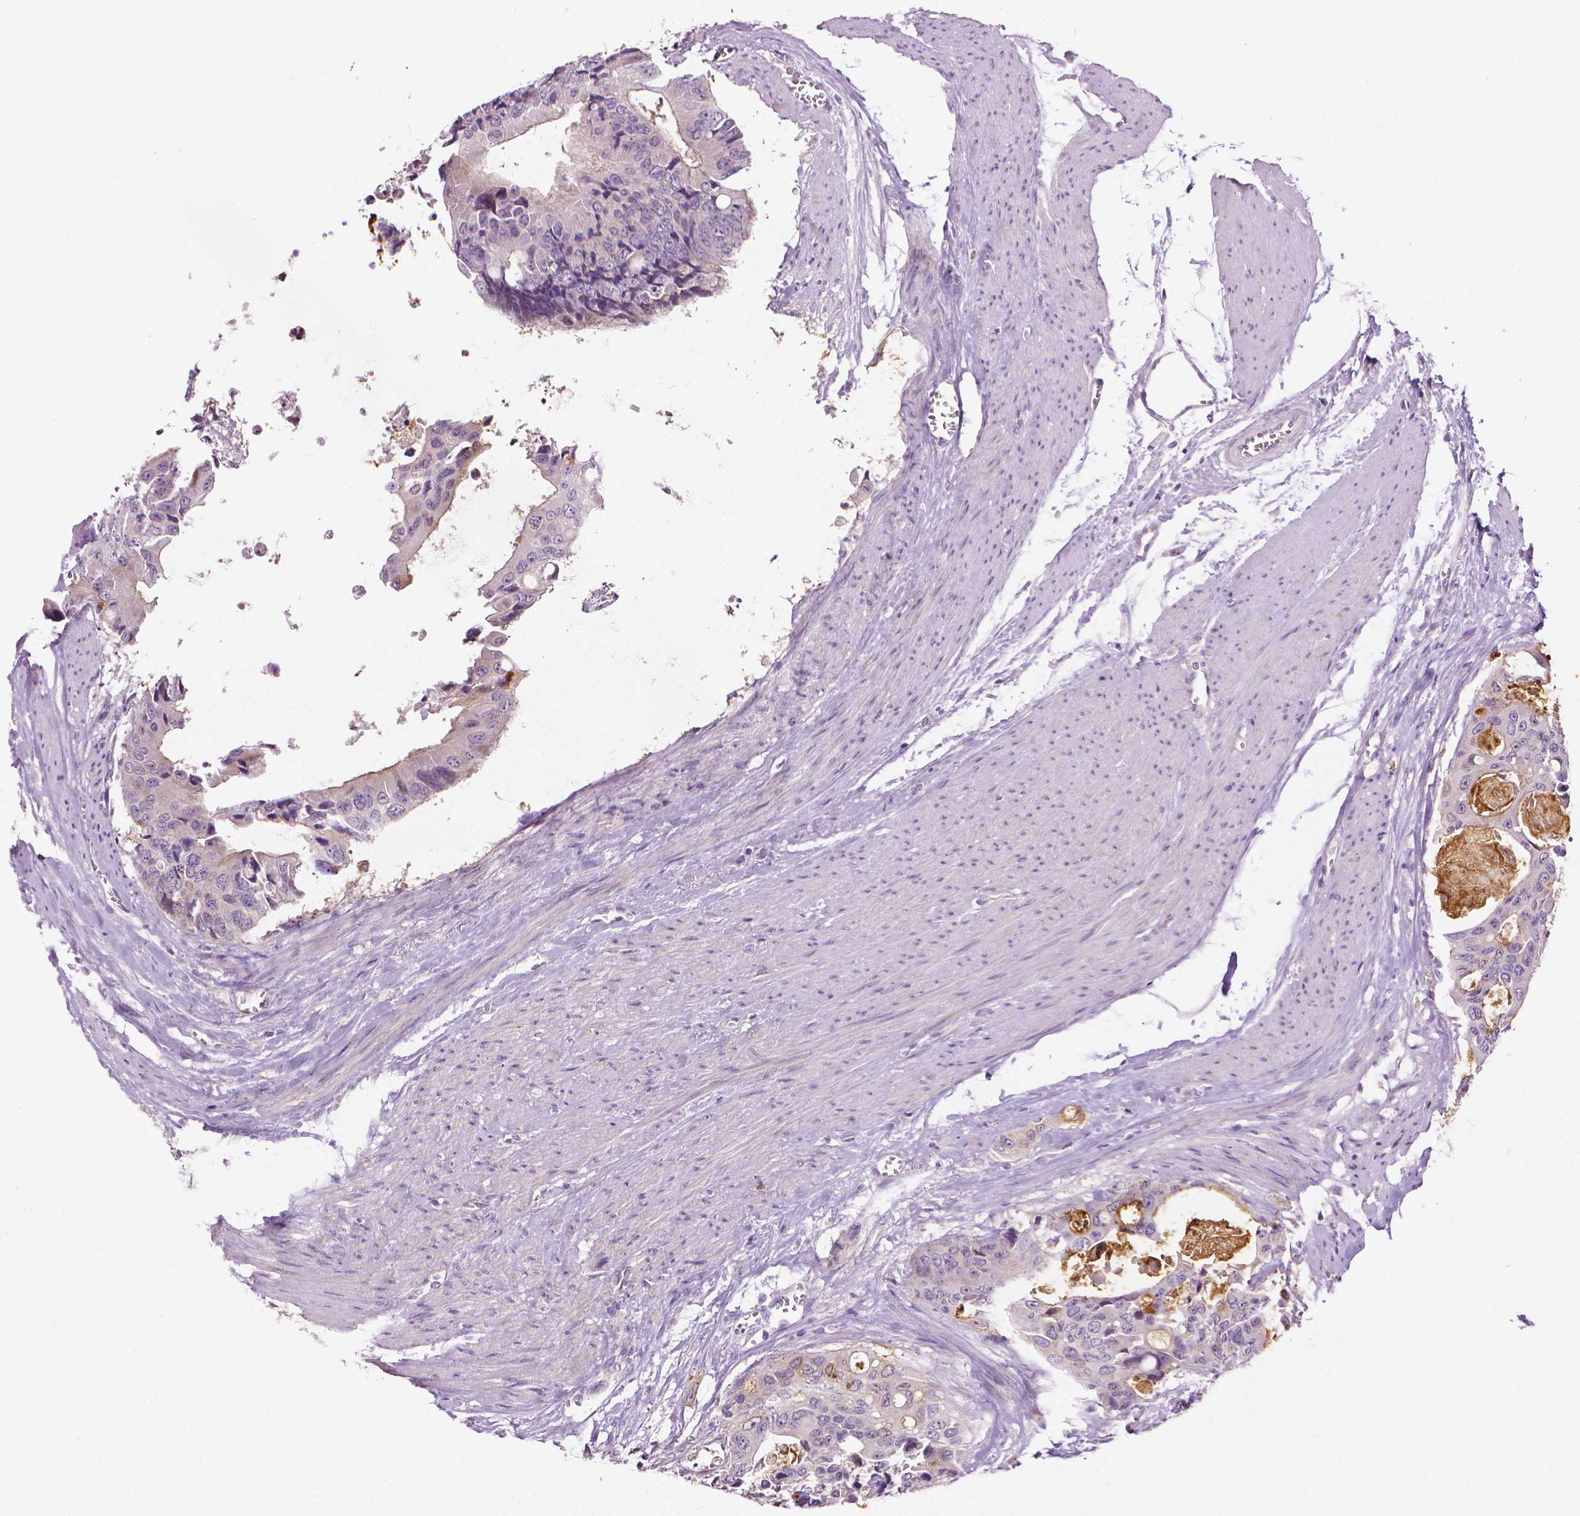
{"staining": {"intensity": "negative", "quantity": "none", "location": "none"}, "tissue": "colorectal cancer", "cell_type": "Tumor cells", "image_type": "cancer", "snomed": [{"axis": "morphology", "description": "Adenocarcinoma, NOS"}, {"axis": "topography", "description": "Rectum"}], "caption": "Tumor cells show no significant positivity in colorectal adenocarcinoma.", "gene": "MCOLN3", "patient": {"sex": "male", "age": 76}}